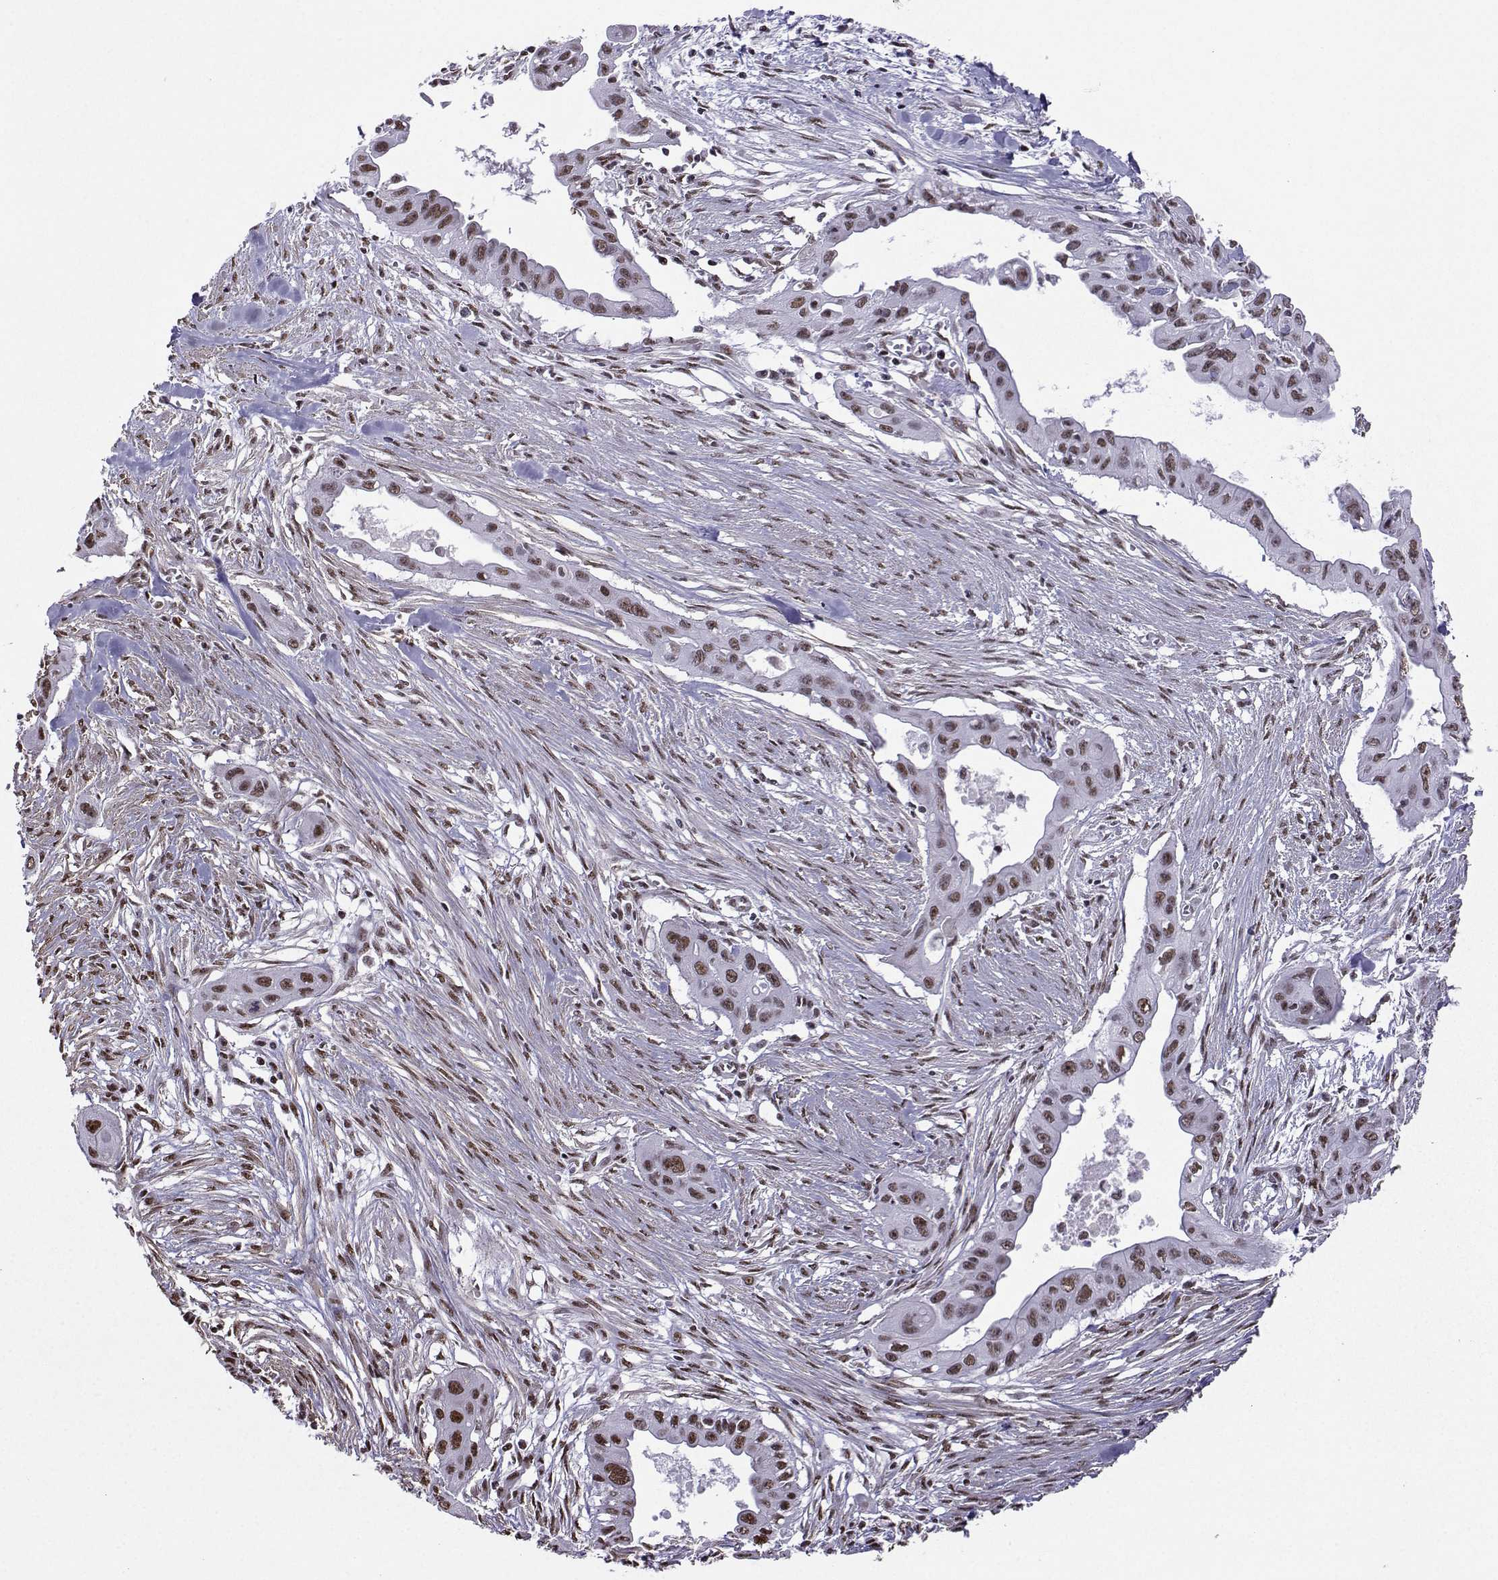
{"staining": {"intensity": "moderate", "quantity": ">75%", "location": "nuclear"}, "tissue": "pancreatic cancer", "cell_type": "Tumor cells", "image_type": "cancer", "snomed": [{"axis": "morphology", "description": "Adenocarcinoma, NOS"}, {"axis": "topography", "description": "Pancreas"}], "caption": "The immunohistochemical stain shows moderate nuclear expression in tumor cells of adenocarcinoma (pancreatic) tissue. (Brightfield microscopy of DAB IHC at high magnification).", "gene": "CCNK", "patient": {"sex": "male", "age": 60}}